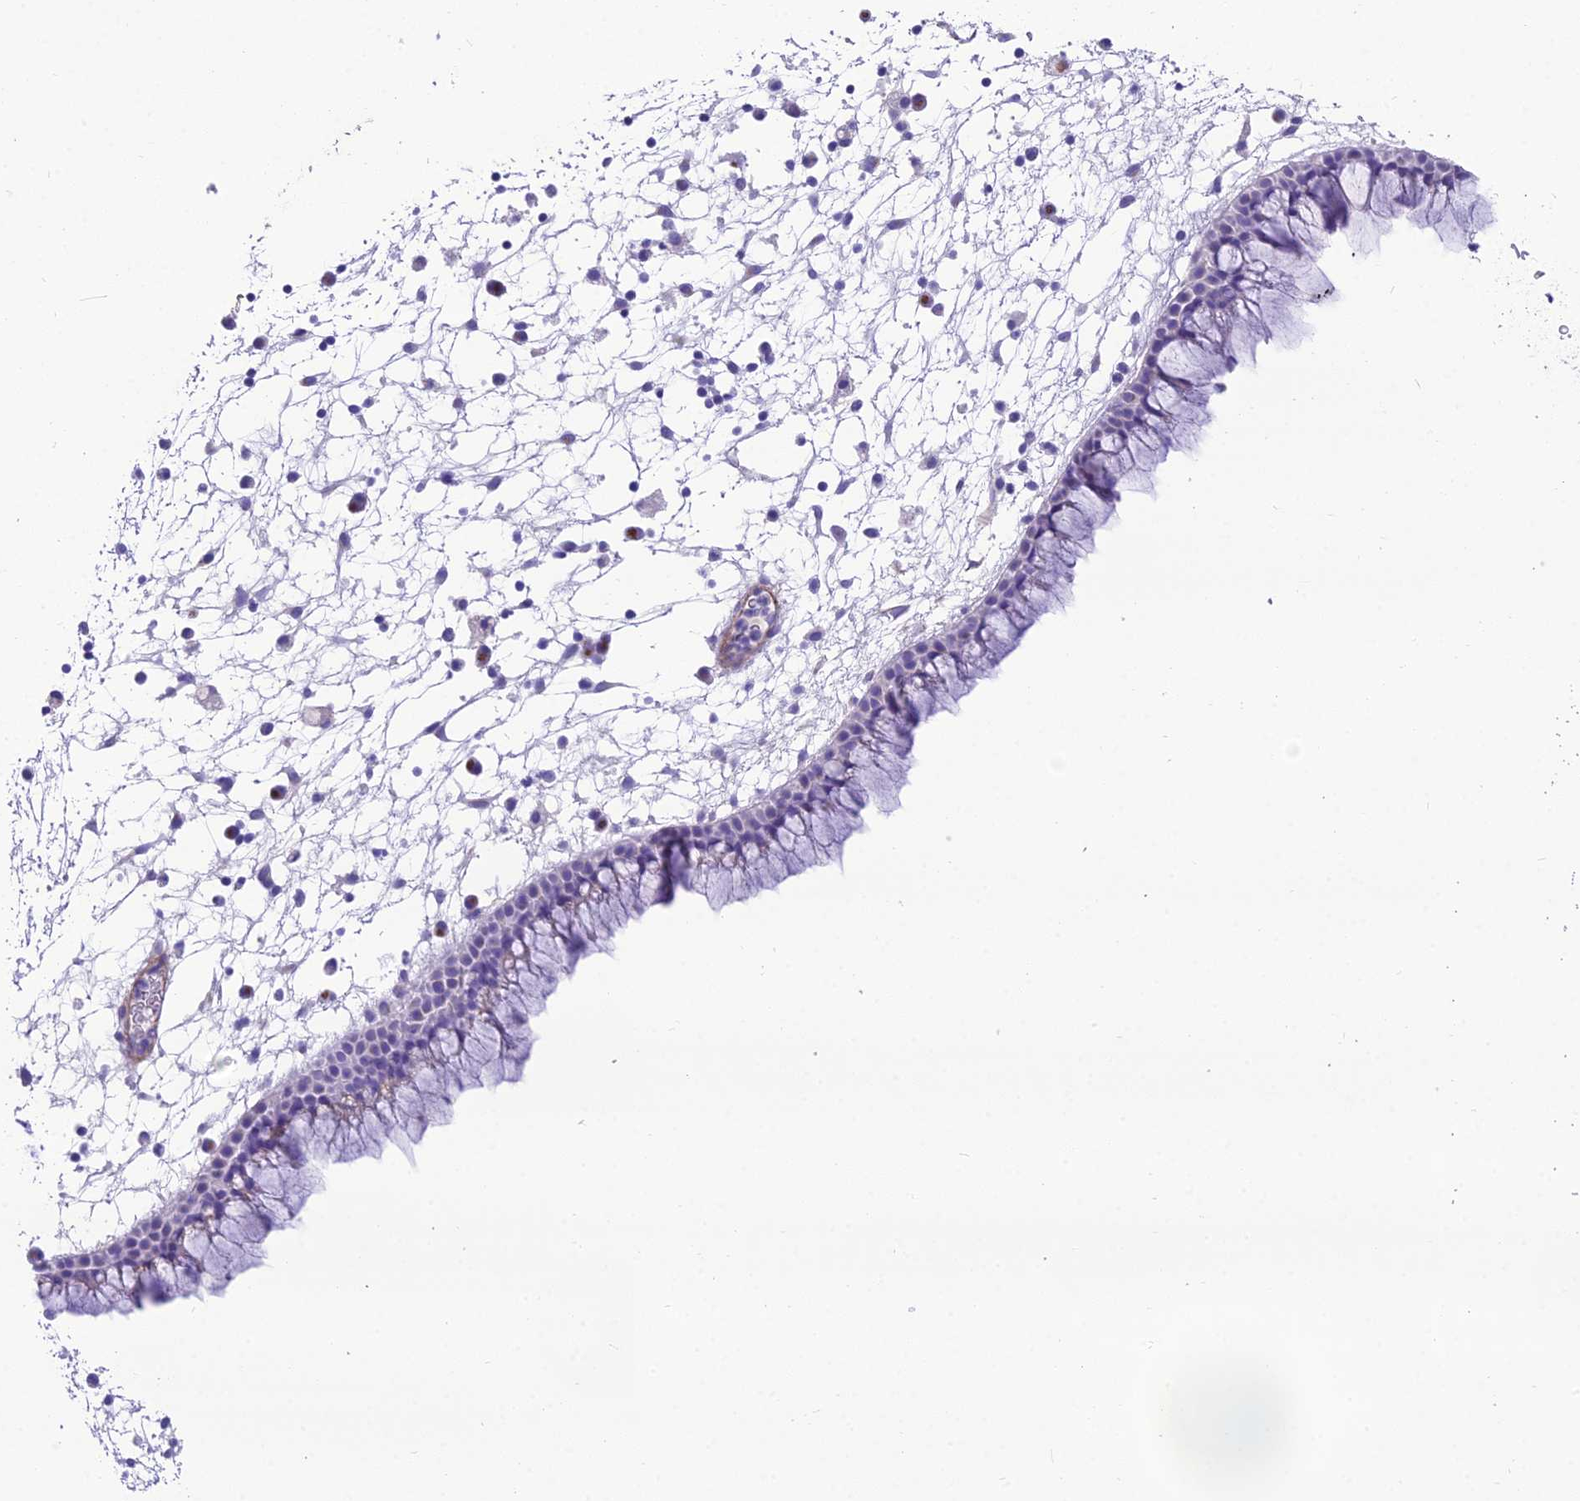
{"staining": {"intensity": "weak", "quantity": "<25%", "location": "cytoplasmic/membranous"}, "tissue": "nasopharynx", "cell_type": "Respiratory epithelial cells", "image_type": "normal", "snomed": [{"axis": "morphology", "description": "Normal tissue, NOS"}, {"axis": "morphology", "description": "Inflammation, NOS"}, {"axis": "morphology", "description": "Malignant melanoma, Metastatic site"}, {"axis": "topography", "description": "Nasopharynx"}], "caption": "An IHC image of unremarkable nasopharynx is shown. There is no staining in respiratory epithelial cells of nasopharynx. (Immunohistochemistry, brightfield microscopy, high magnification).", "gene": "GFRA1", "patient": {"sex": "male", "age": 70}}